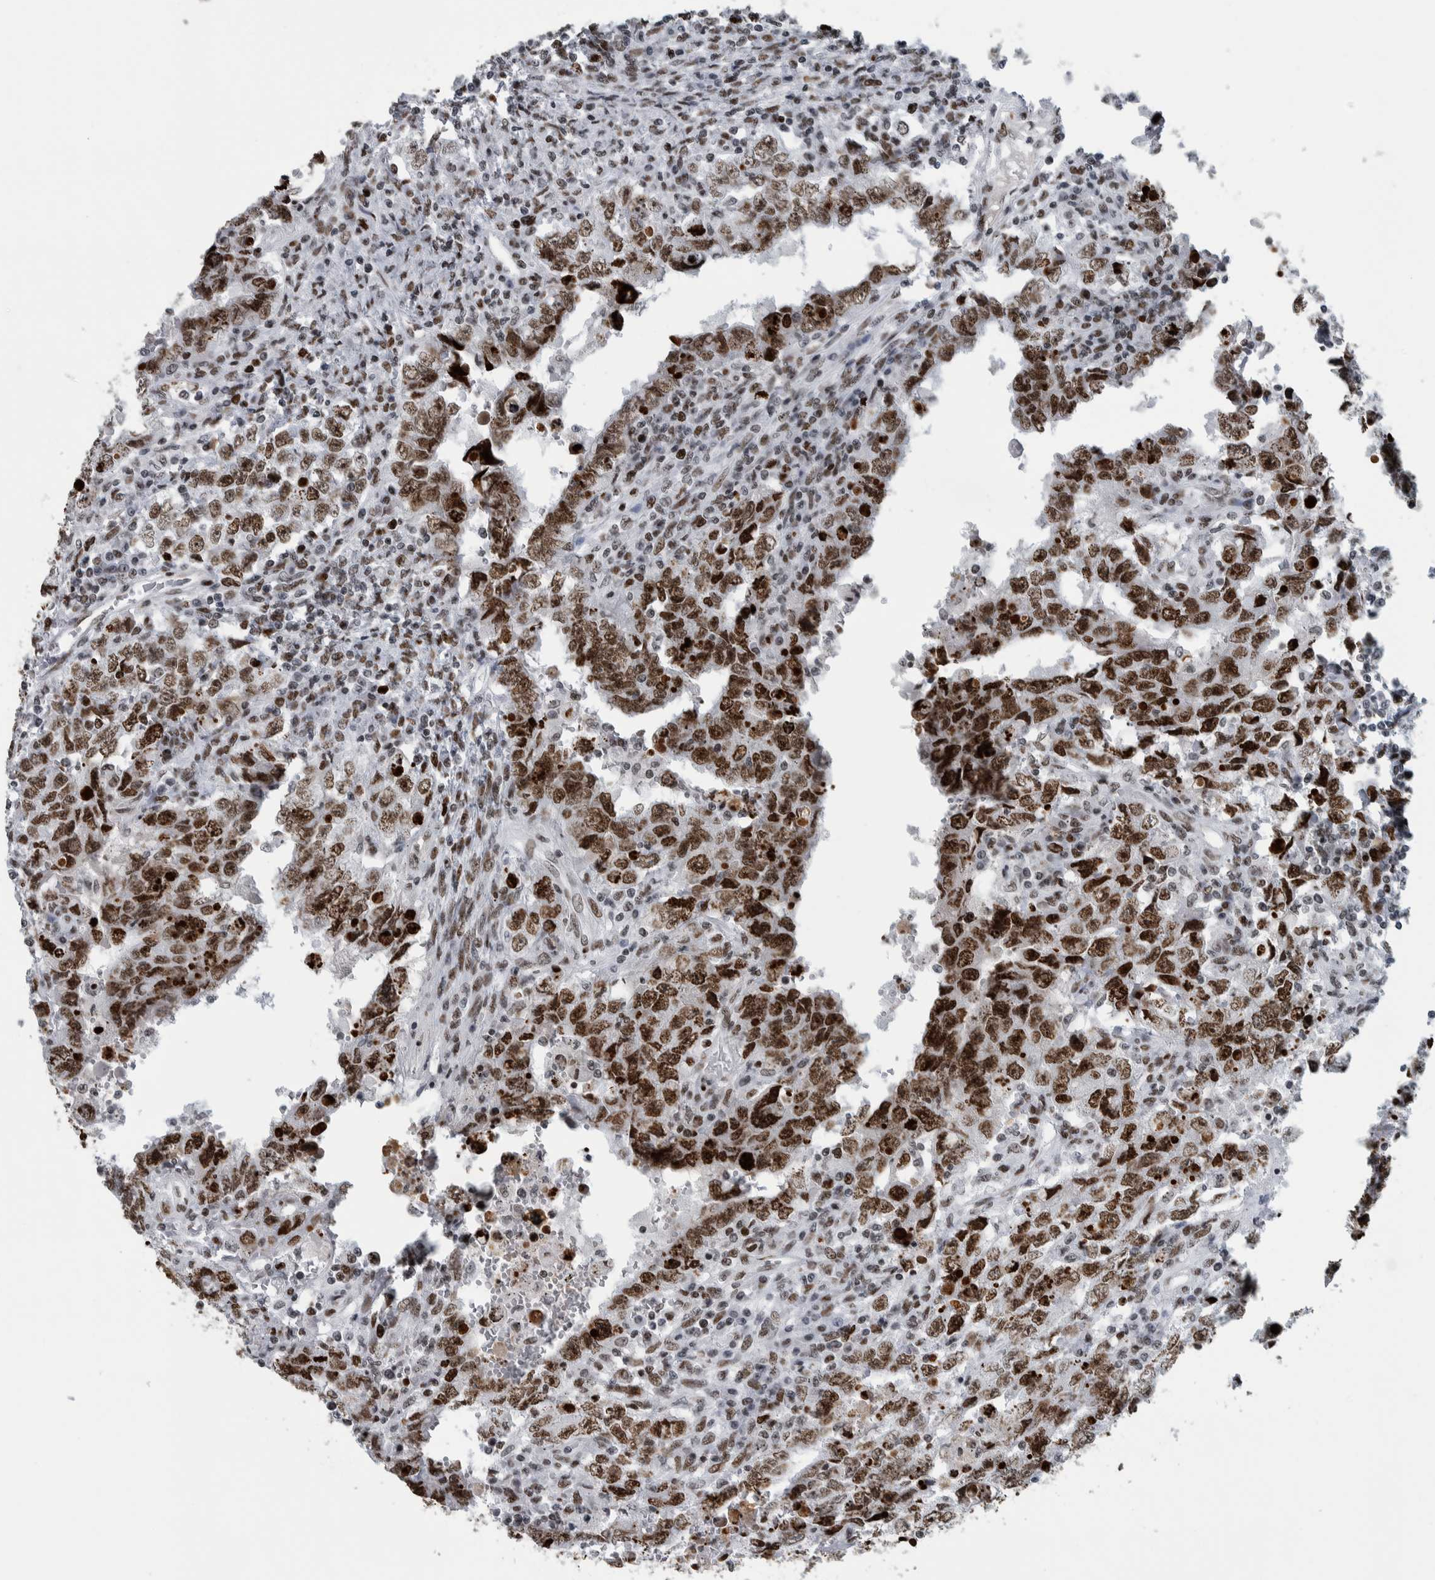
{"staining": {"intensity": "strong", "quantity": ">75%", "location": "nuclear"}, "tissue": "testis cancer", "cell_type": "Tumor cells", "image_type": "cancer", "snomed": [{"axis": "morphology", "description": "Carcinoma, Embryonal, NOS"}, {"axis": "topography", "description": "Testis"}], "caption": "Brown immunohistochemical staining in human testis cancer (embryonal carcinoma) displays strong nuclear expression in about >75% of tumor cells.", "gene": "TOP2B", "patient": {"sex": "male", "age": 26}}